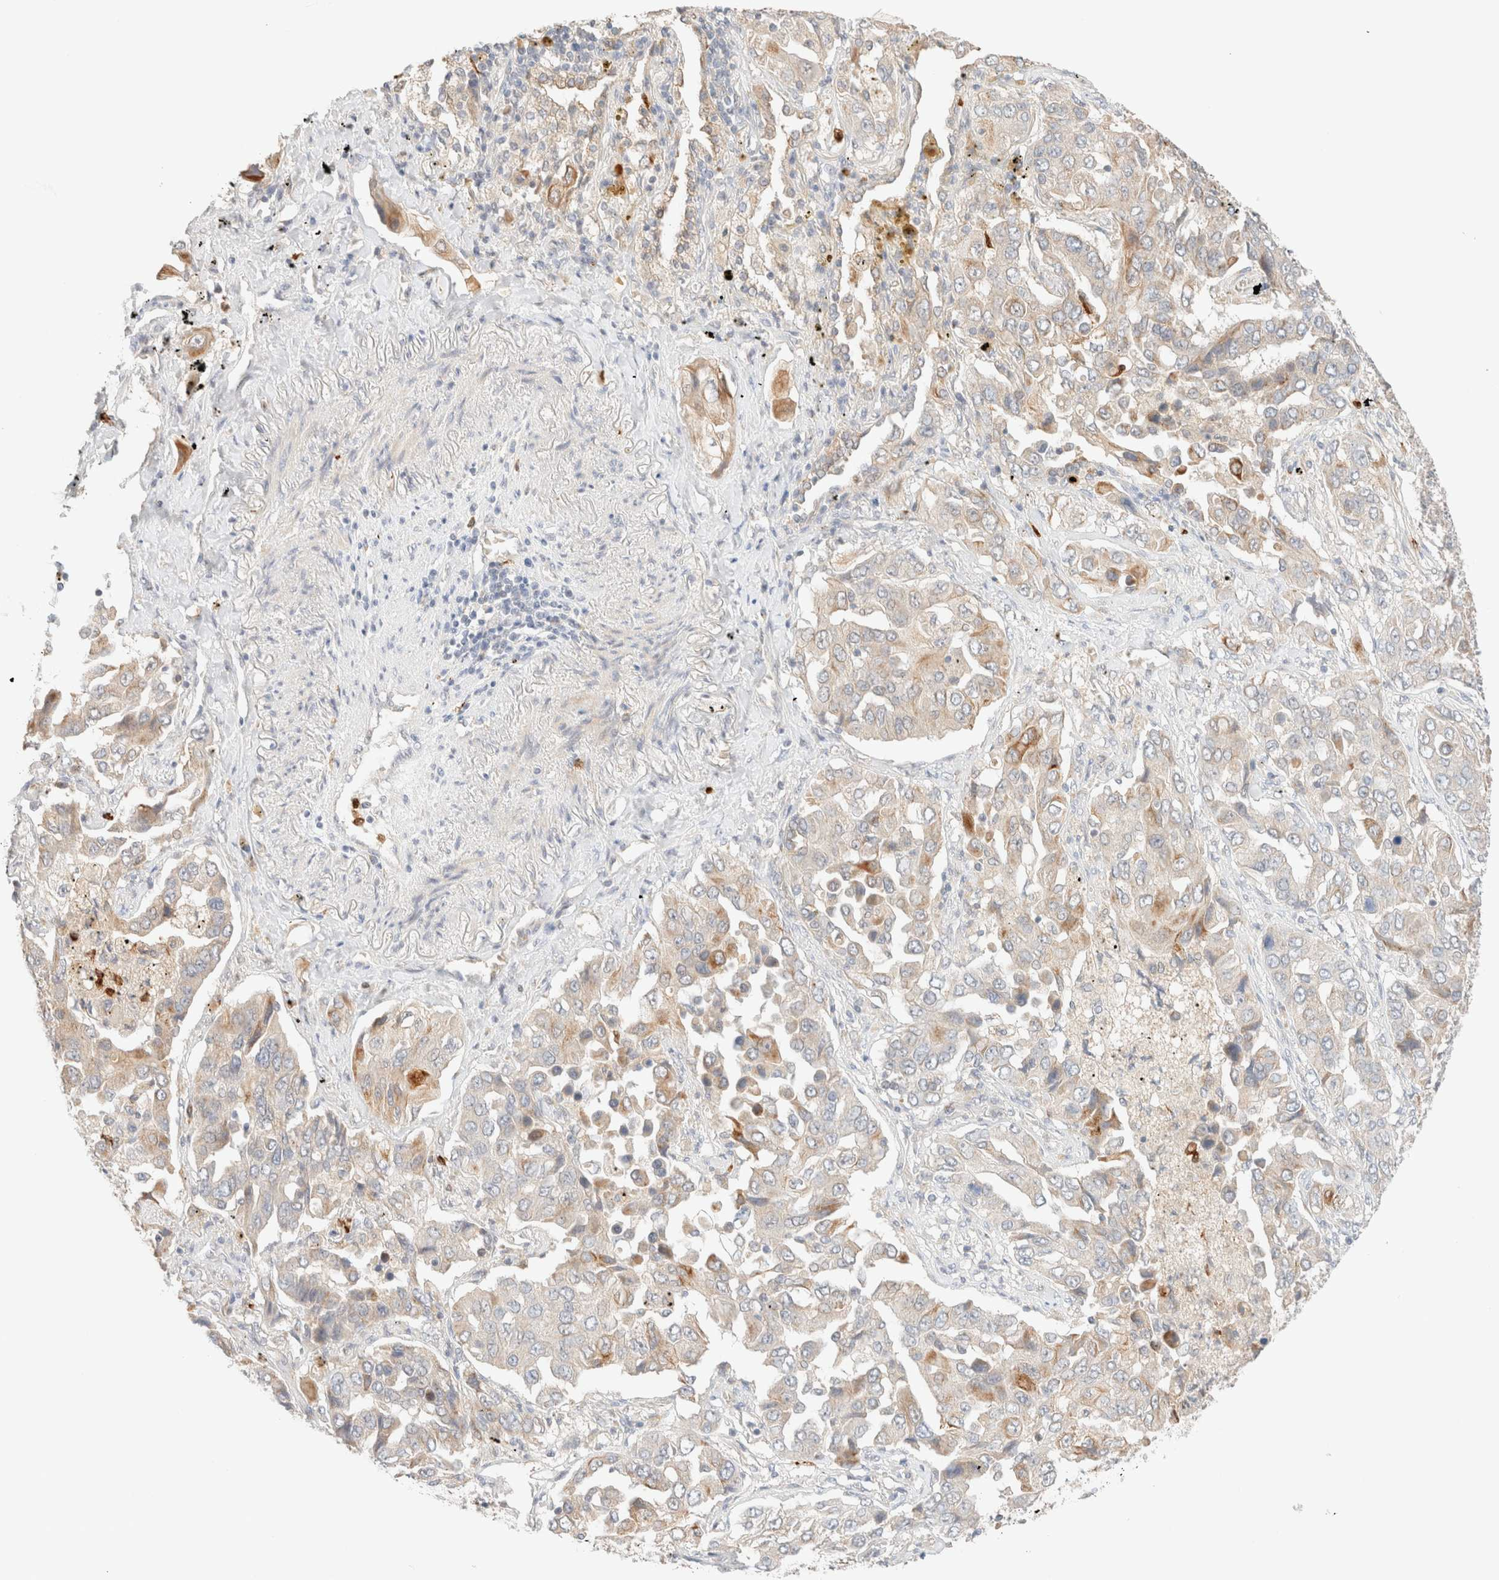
{"staining": {"intensity": "moderate", "quantity": "<25%", "location": "cytoplasmic/membranous"}, "tissue": "lung cancer", "cell_type": "Tumor cells", "image_type": "cancer", "snomed": [{"axis": "morphology", "description": "Adenocarcinoma, NOS"}, {"axis": "topography", "description": "Lung"}], "caption": "IHC staining of lung cancer (adenocarcinoma), which displays low levels of moderate cytoplasmic/membranous staining in about <25% of tumor cells indicating moderate cytoplasmic/membranous protein expression. The staining was performed using DAB (3,3'-diaminobenzidine) (brown) for protein detection and nuclei were counterstained in hematoxylin (blue).", "gene": "SGSM2", "patient": {"sex": "female", "age": 65}}